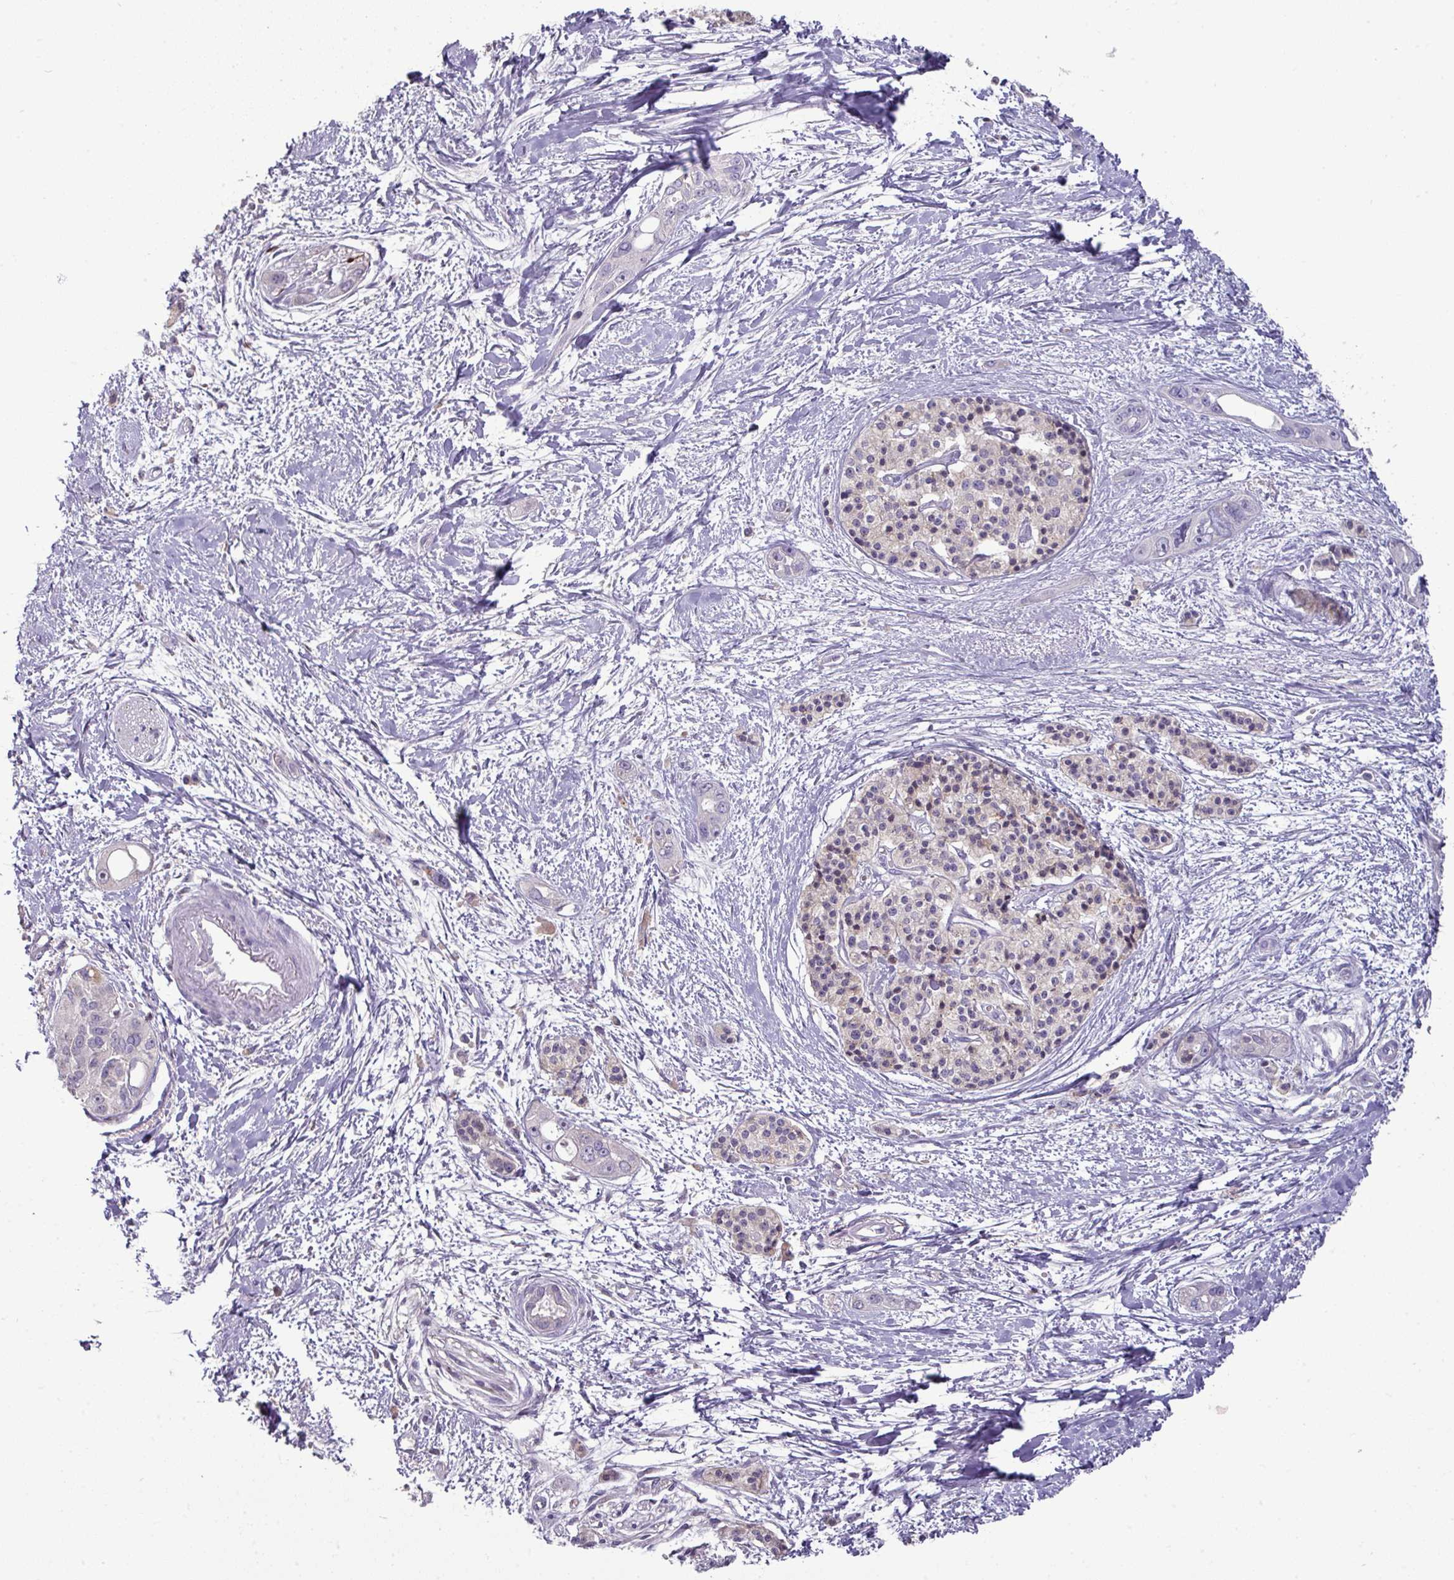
{"staining": {"intensity": "negative", "quantity": "none", "location": "none"}, "tissue": "pancreatic cancer", "cell_type": "Tumor cells", "image_type": "cancer", "snomed": [{"axis": "morphology", "description": "Adenocarcinoma, NOS"}, {"axis": "topography", "description": "Pancreas"}], "caption": "Pancreatic cancer (adenocarcinoma) was stained to show a protein in brown. There is no significant positivity in tumor cells. The staining is performed using DAB (3,3'-diaminobenzidine) brown chromogen with nuclei counter-stained in using hematoxylin.", "gene": "TRAPPC1", "patient": {"sex": "female", "age": 50}}